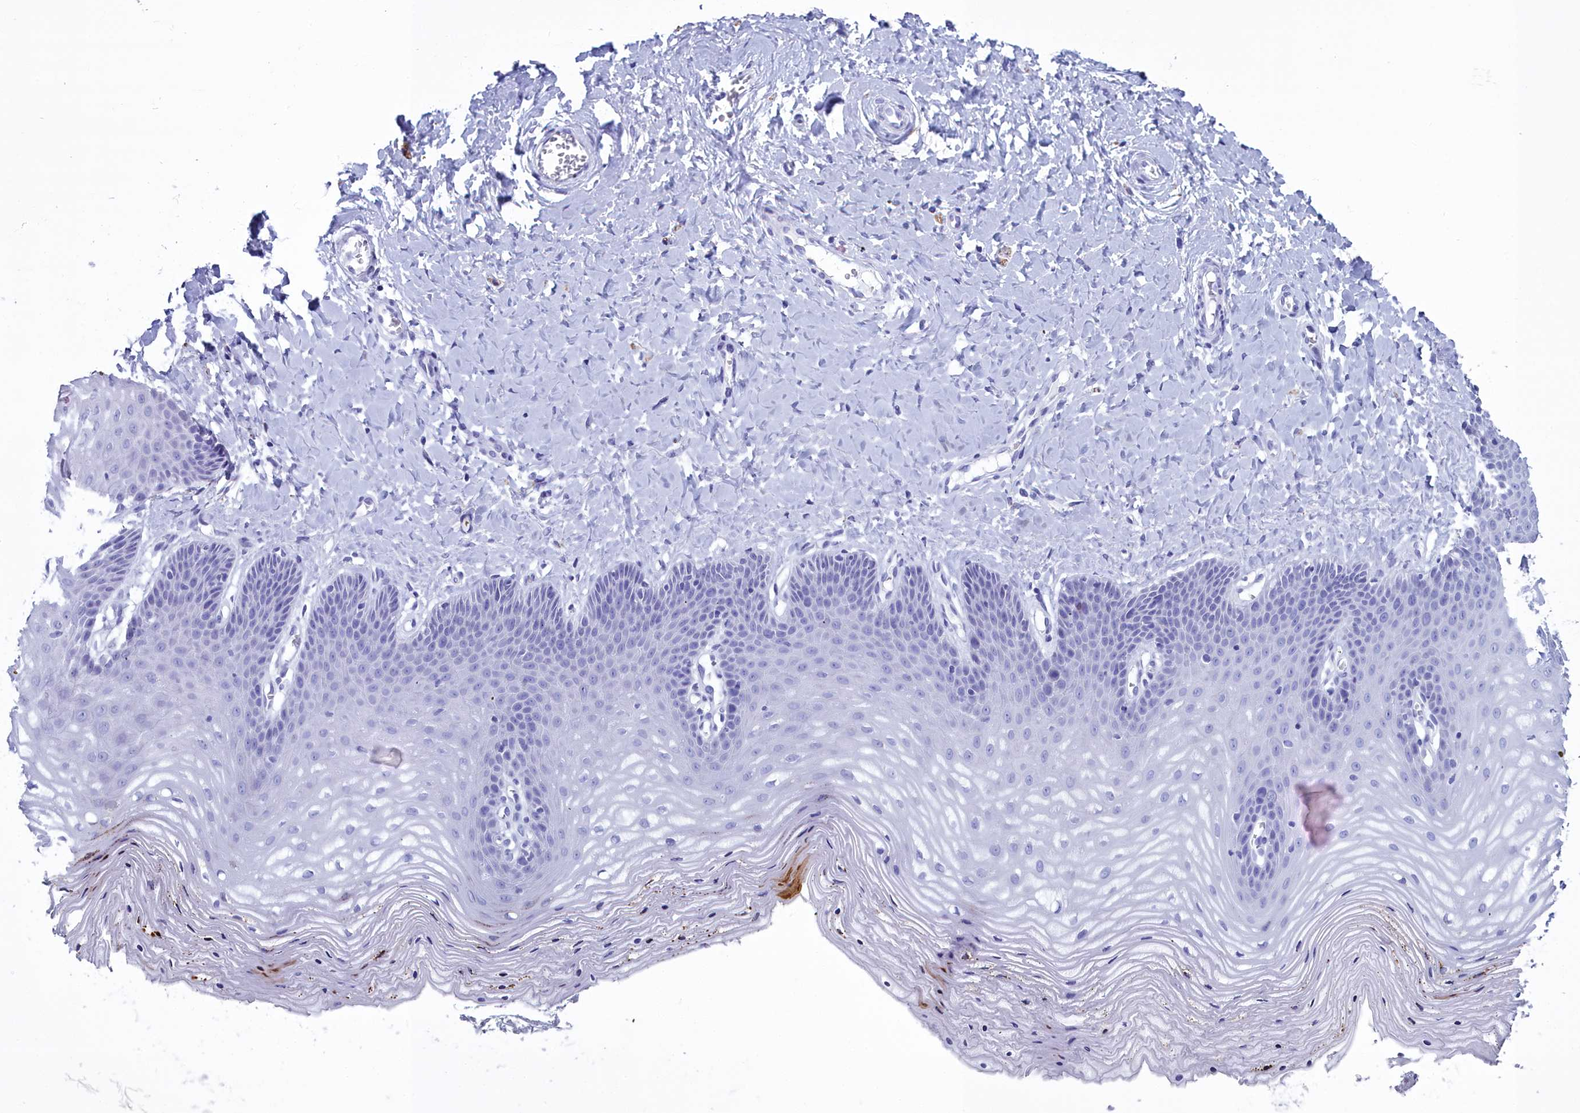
{"staining": {"intensity": "negative", "quantity": "none", "location": "none"}, "tissue": "vagina", "cell_type": "Squamous epithelial cells", "image_type": "normal", "snomed": [{"axis": "morphology", "description": "Normal tissue, NOS"}, {"axis": "topography", "description": "Vagina"}], "caption": "Immunohistochemical staining of unremarkable human vagina displays no significant expression in squamous epithelial cells.", "gene": "MAP6", "patient": {"sex": "female", "age": 65}}